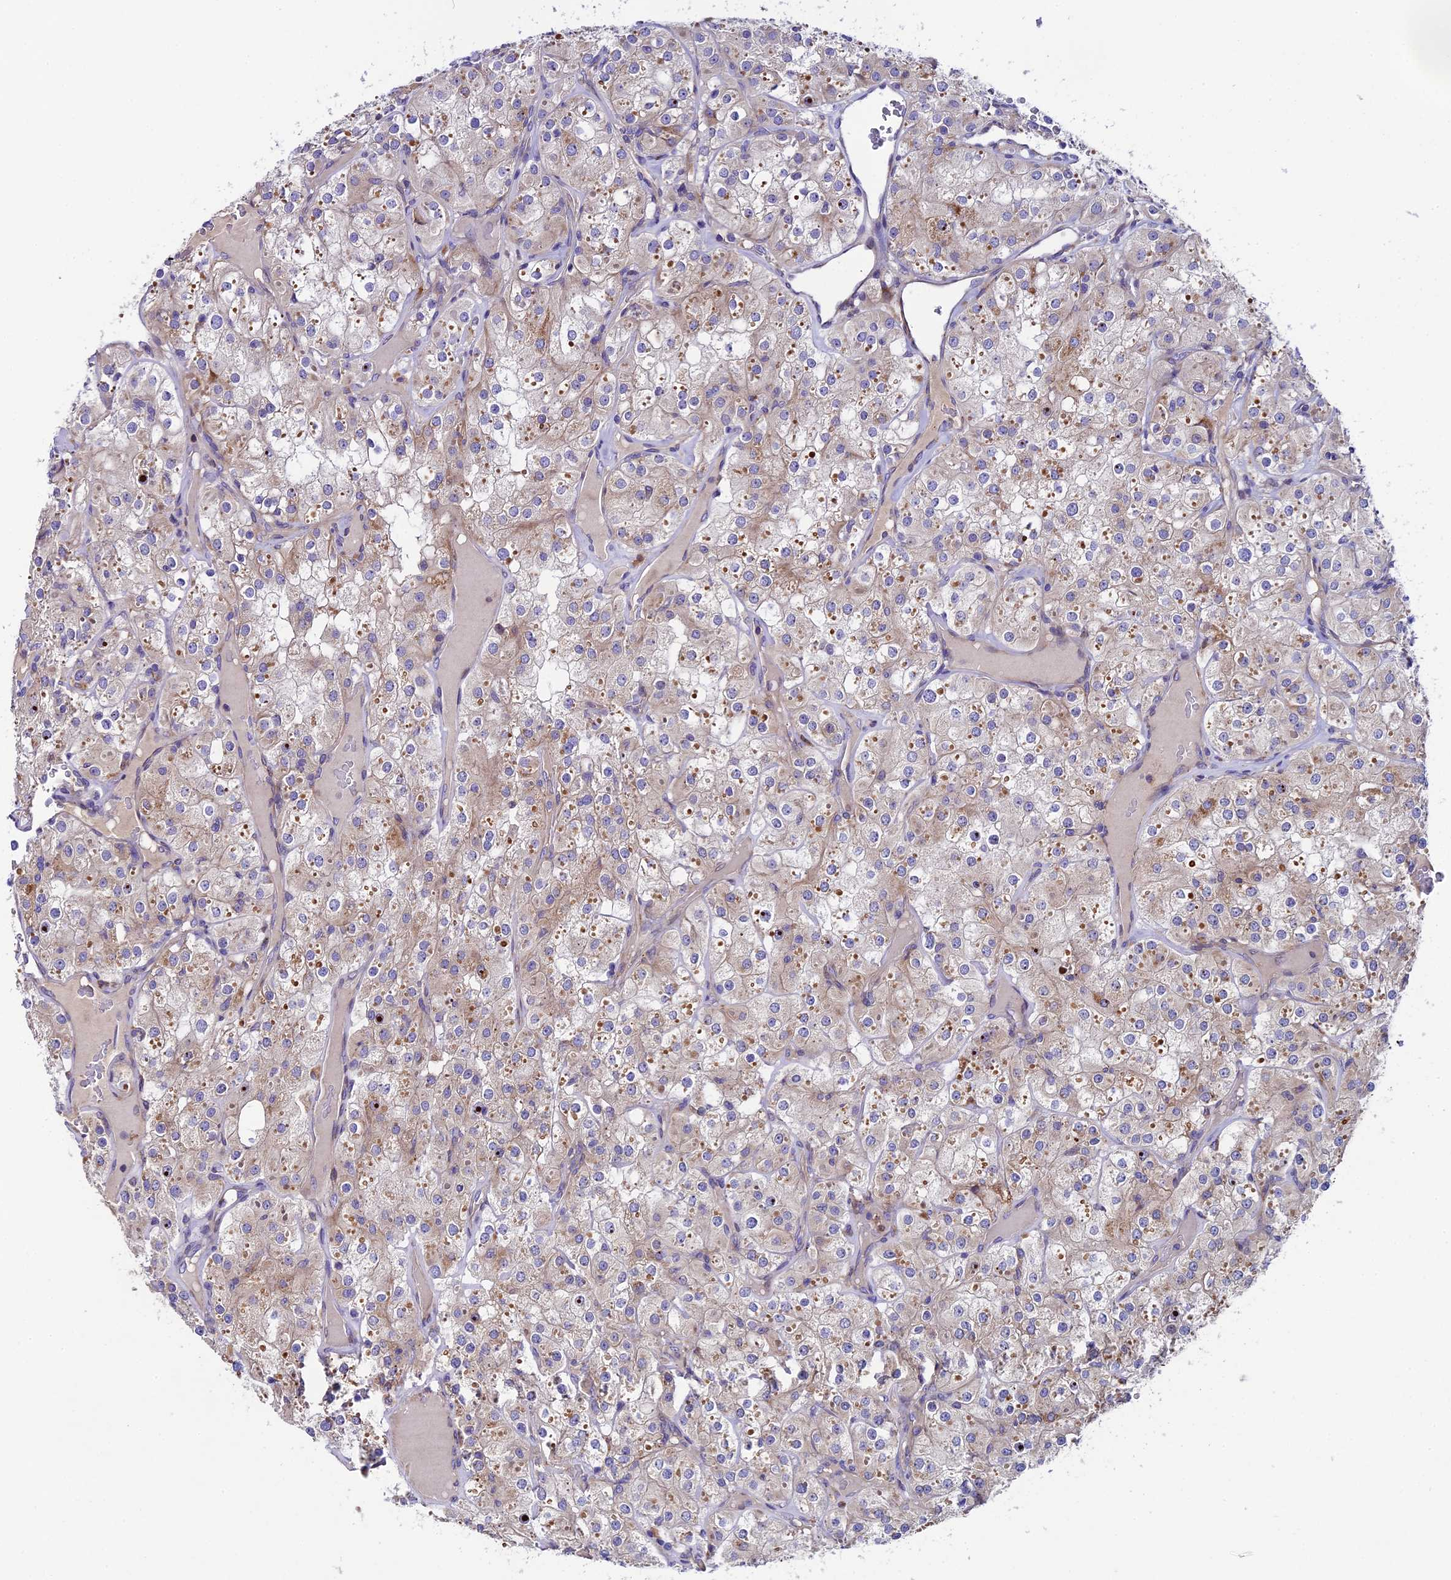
{"staining": {"intensity": "weak", "quantity": "<25%", "location": "cytoplasmic/membranous"}, "tissue": "renal cancer", "cell_type": "Tumor cells", "image_type": "cancer", "snomed": [{"axis": "morphology", "description": "Adenocarcinoma, NOS"}, {"axis": "topography", "description": "Kidney"}], "caption": "High power microscopy micrograph of an IHC image of renal adenocarcinoma, revealing no significant staining in tumor cells. (Stains: DAB (3,3'-diaminobenzidine) IHC with hematoxylin counter stain, Microscopy: brightfield microscopy at high magnification).", "gene": "PIGU", "patient": {"sex": "male", "age": 77}}